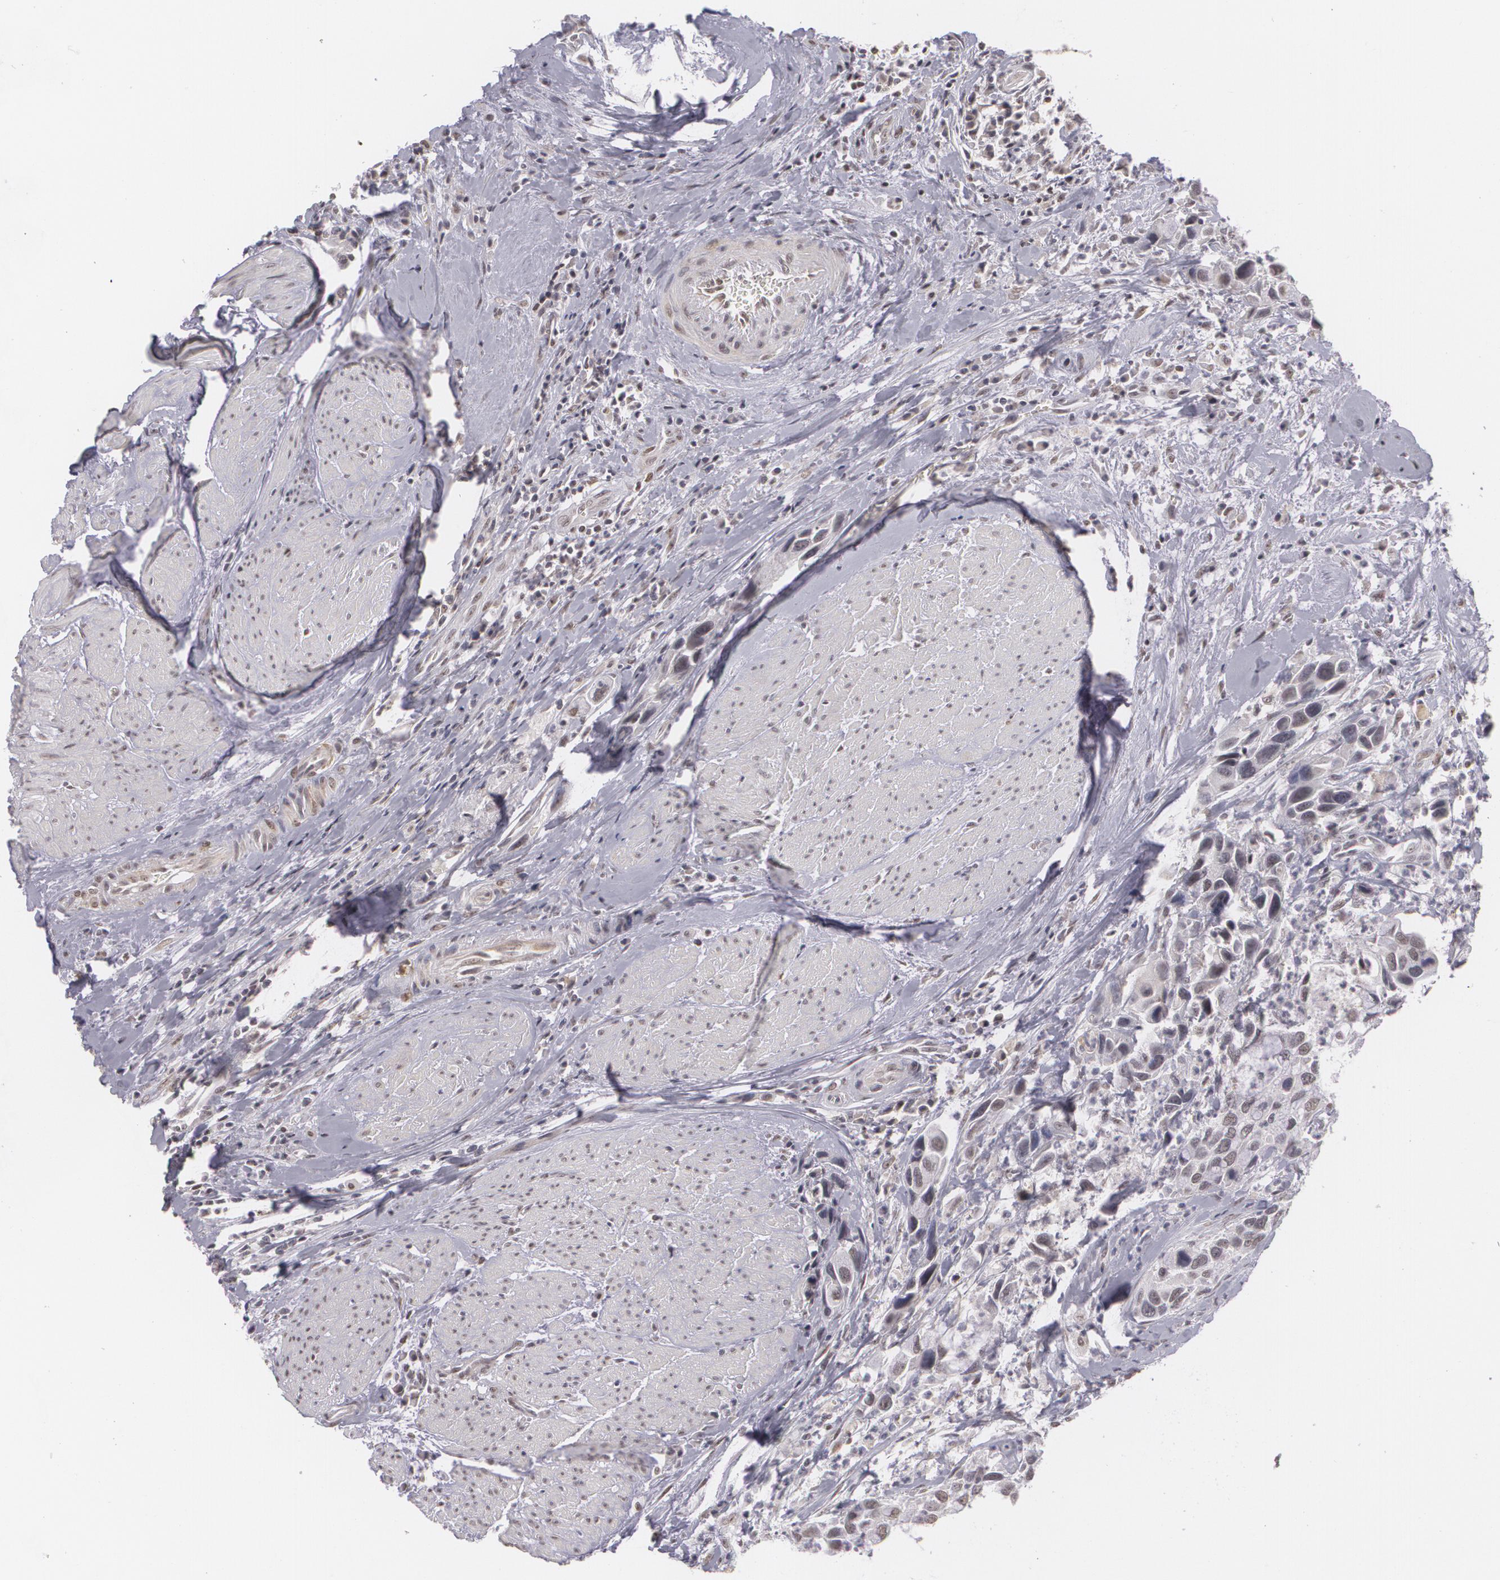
{"staining": {"intensity": "weak", "quantity": "<25%", "location": "nuclear"}, "tissue": "urothelial cancer", "cell_type": "Tumor cells", "image_type": "cancer", "snomed": [{"axis": "morphology", "description": "Urothelial carcinoma, High grade"}, {"axis": "topography", "description": "Urinary bladder"}], "caption": "Tumor cells show no significant protein staining in urothelial cancer.", "gene": "RRP7A", "patient": {"sex": "male", "age": 66}}